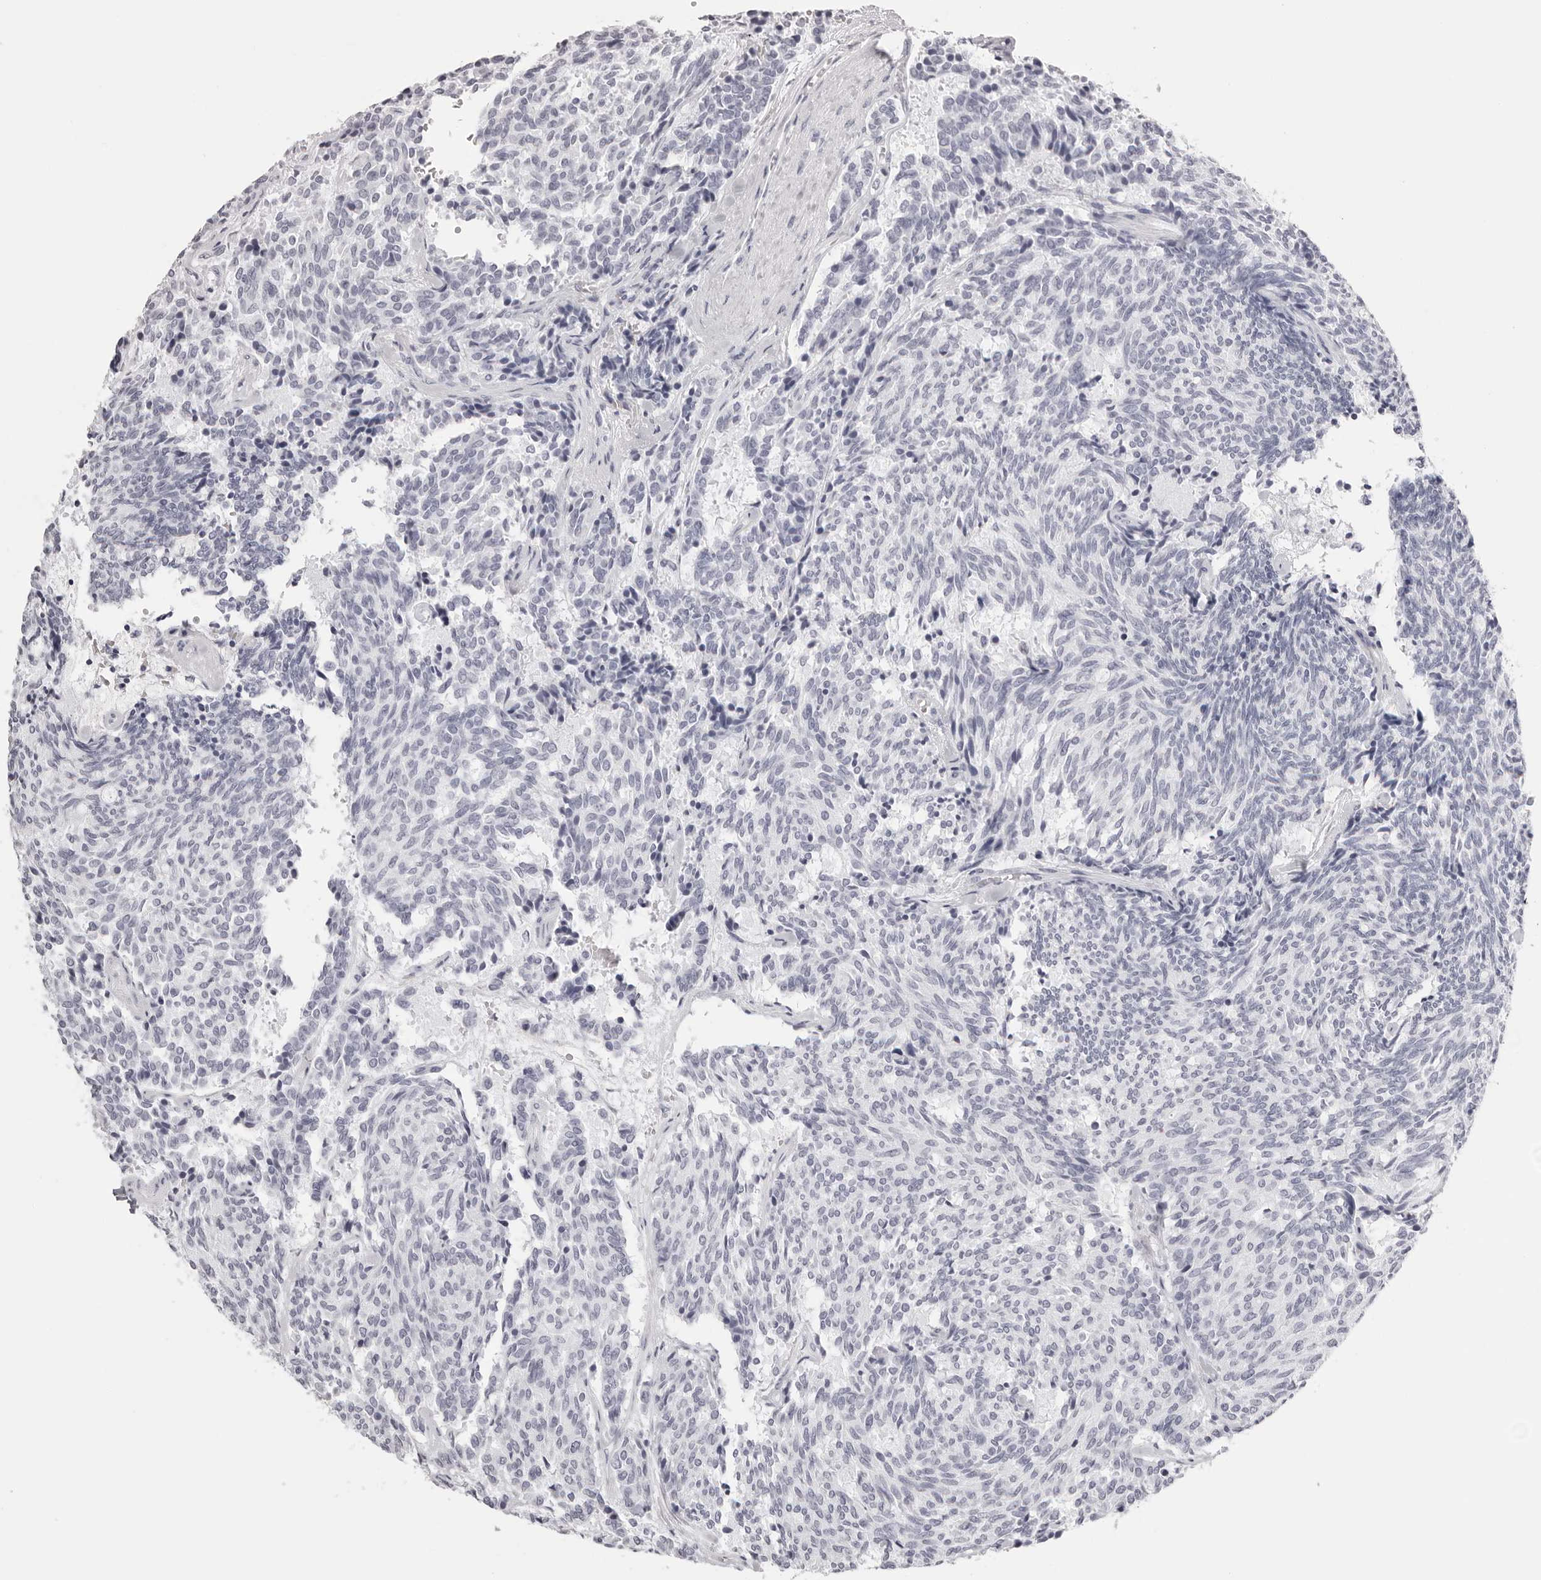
{"staining": {"intensity": "negative", "quantity": "none", "location": "none"}, "tissue": "carcinoid", "cell_type": "Tumor cells", "image_type": "cancer", "snomed": [{"axis": "morphology", "description": "Carcinoid, malignant, NOS"}, {"axis": "topography", "description": "Pancreas"}], "caption": "This histopathology image is of carcinoid stained with immunohistochemistry (IHC) to label a protein in brown with the nuclei are counter-stained blue. There is no expression in tumor cells.", "gene": "RHO", "patient": {"sex": "female", "age": 54}}